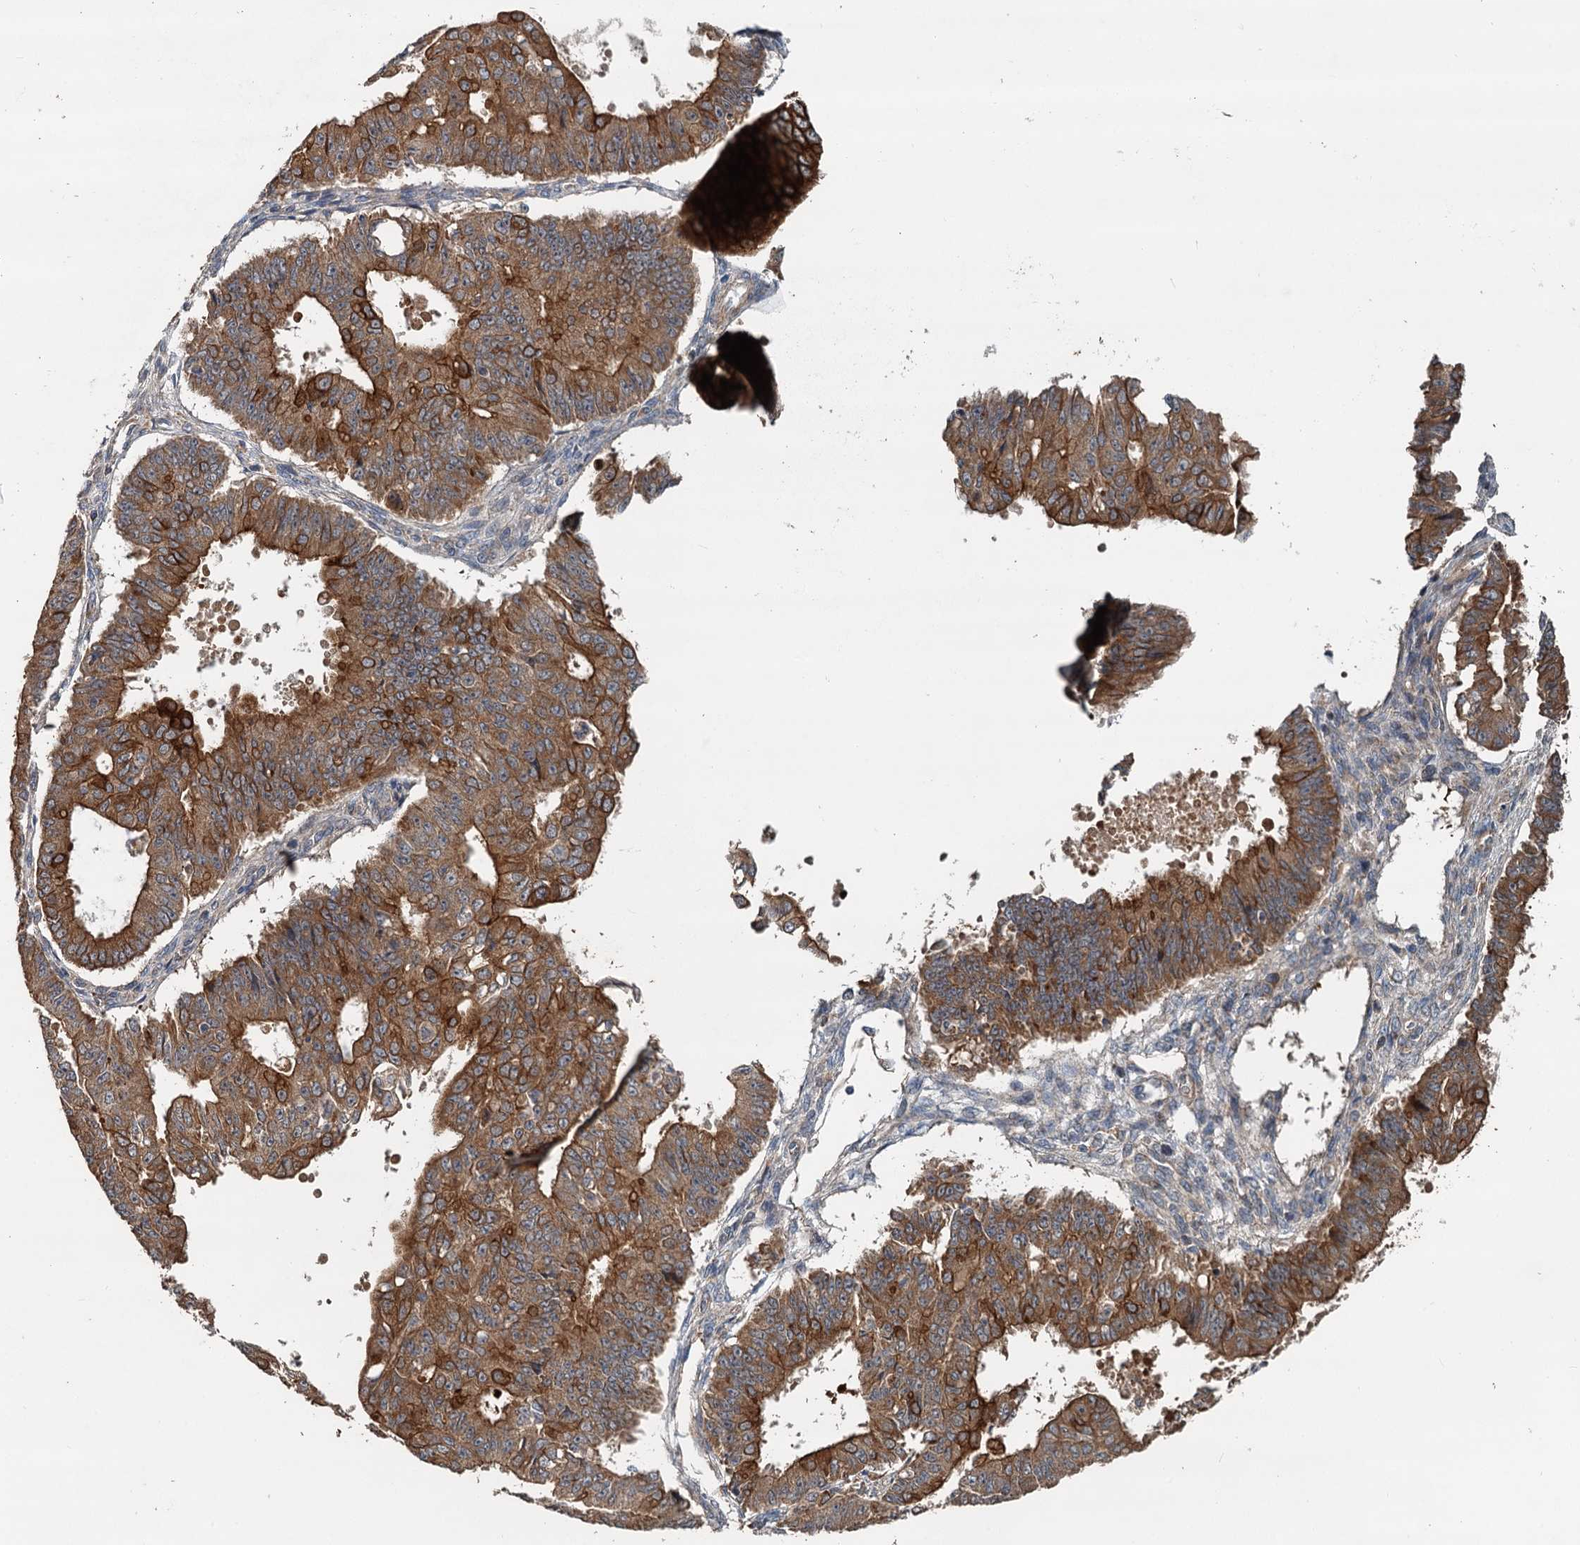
{"staining": {"intensity": "moderate", "quantity": ">75%", "location": "cytoplasmic/membranous"}, "tissue": "ovarian cancer", "cell_type": "Tumor cells", "image_type": "cancer", "snomed": [{"axis": "morphology", "description": "Carcinoma, endometroid"}, {"axis": "topography", "description": "Appendix"}, {"axis": "topography", "description": "Ovary"}], "caption": "Immunohistochemical staining of endometroid carcinoma (ovarian) displays medium levels of moderate cytoplasmic/membranous protein staining in about >75% of tumor cells.", "gene": "LRRK2", "patient": {"sex": "female", "age": 42}}